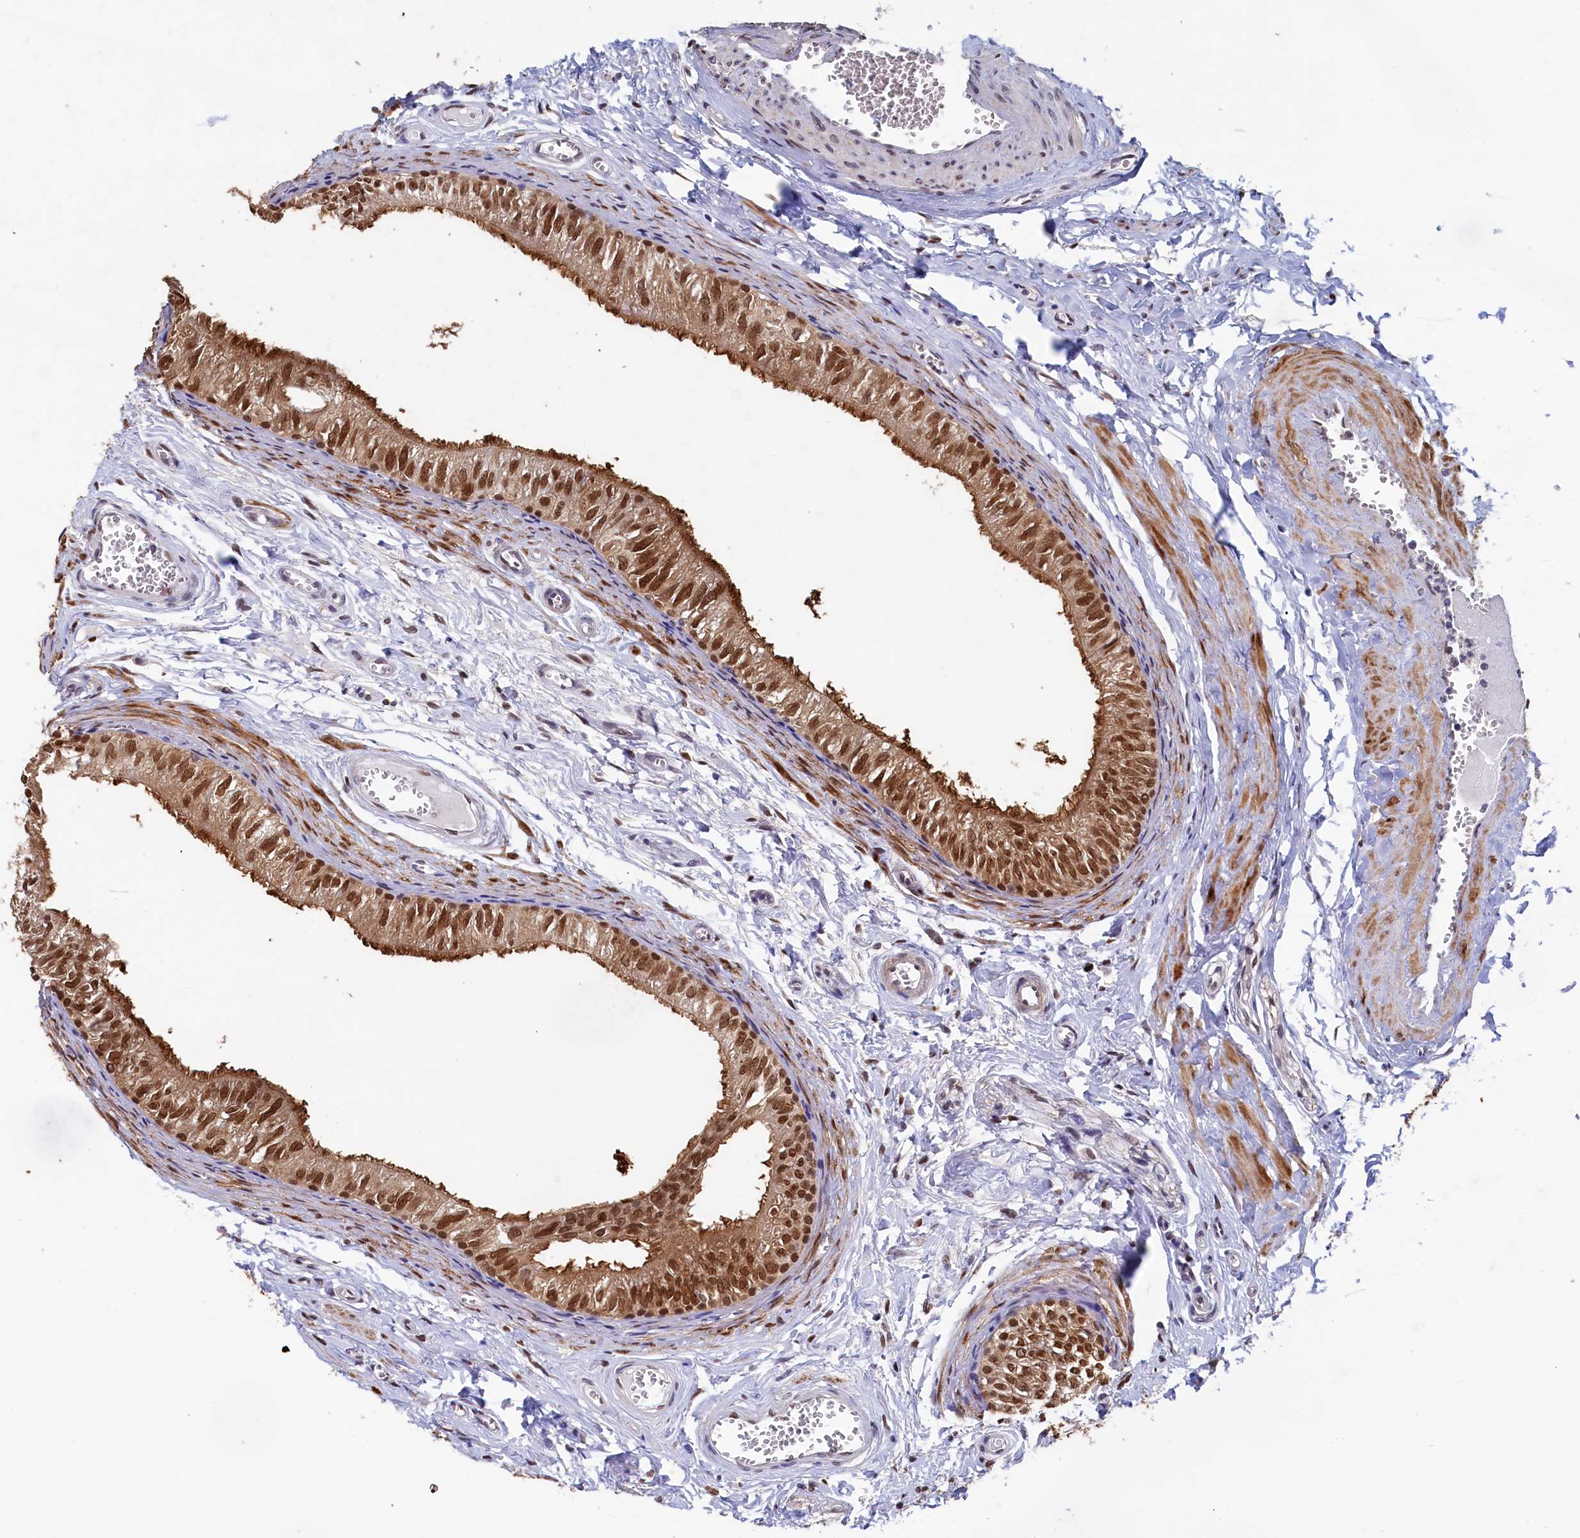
{"staining": {"intensity": "strong", "quantity": ">75%", "location": "cytoplasmic/membranous,nuclear"}, "tissue": "epididymis", "cell_type": "Glandular cells", "image_type": "normal", "snomed": [{"axis": "morphology", "description": "Normal tissue, NOS"}, {"axis": "topography", "description": "Epididymis"}], "caption": "High-power microscopy captured an immunohistochemistry (IHC) image of benign epididymis, revealing strong cytoplasmic/membranous,nuclear expression in about >75% of glandular cells.", "gene": "AHCY", "patient": {"sex": "male", "age": 42}}